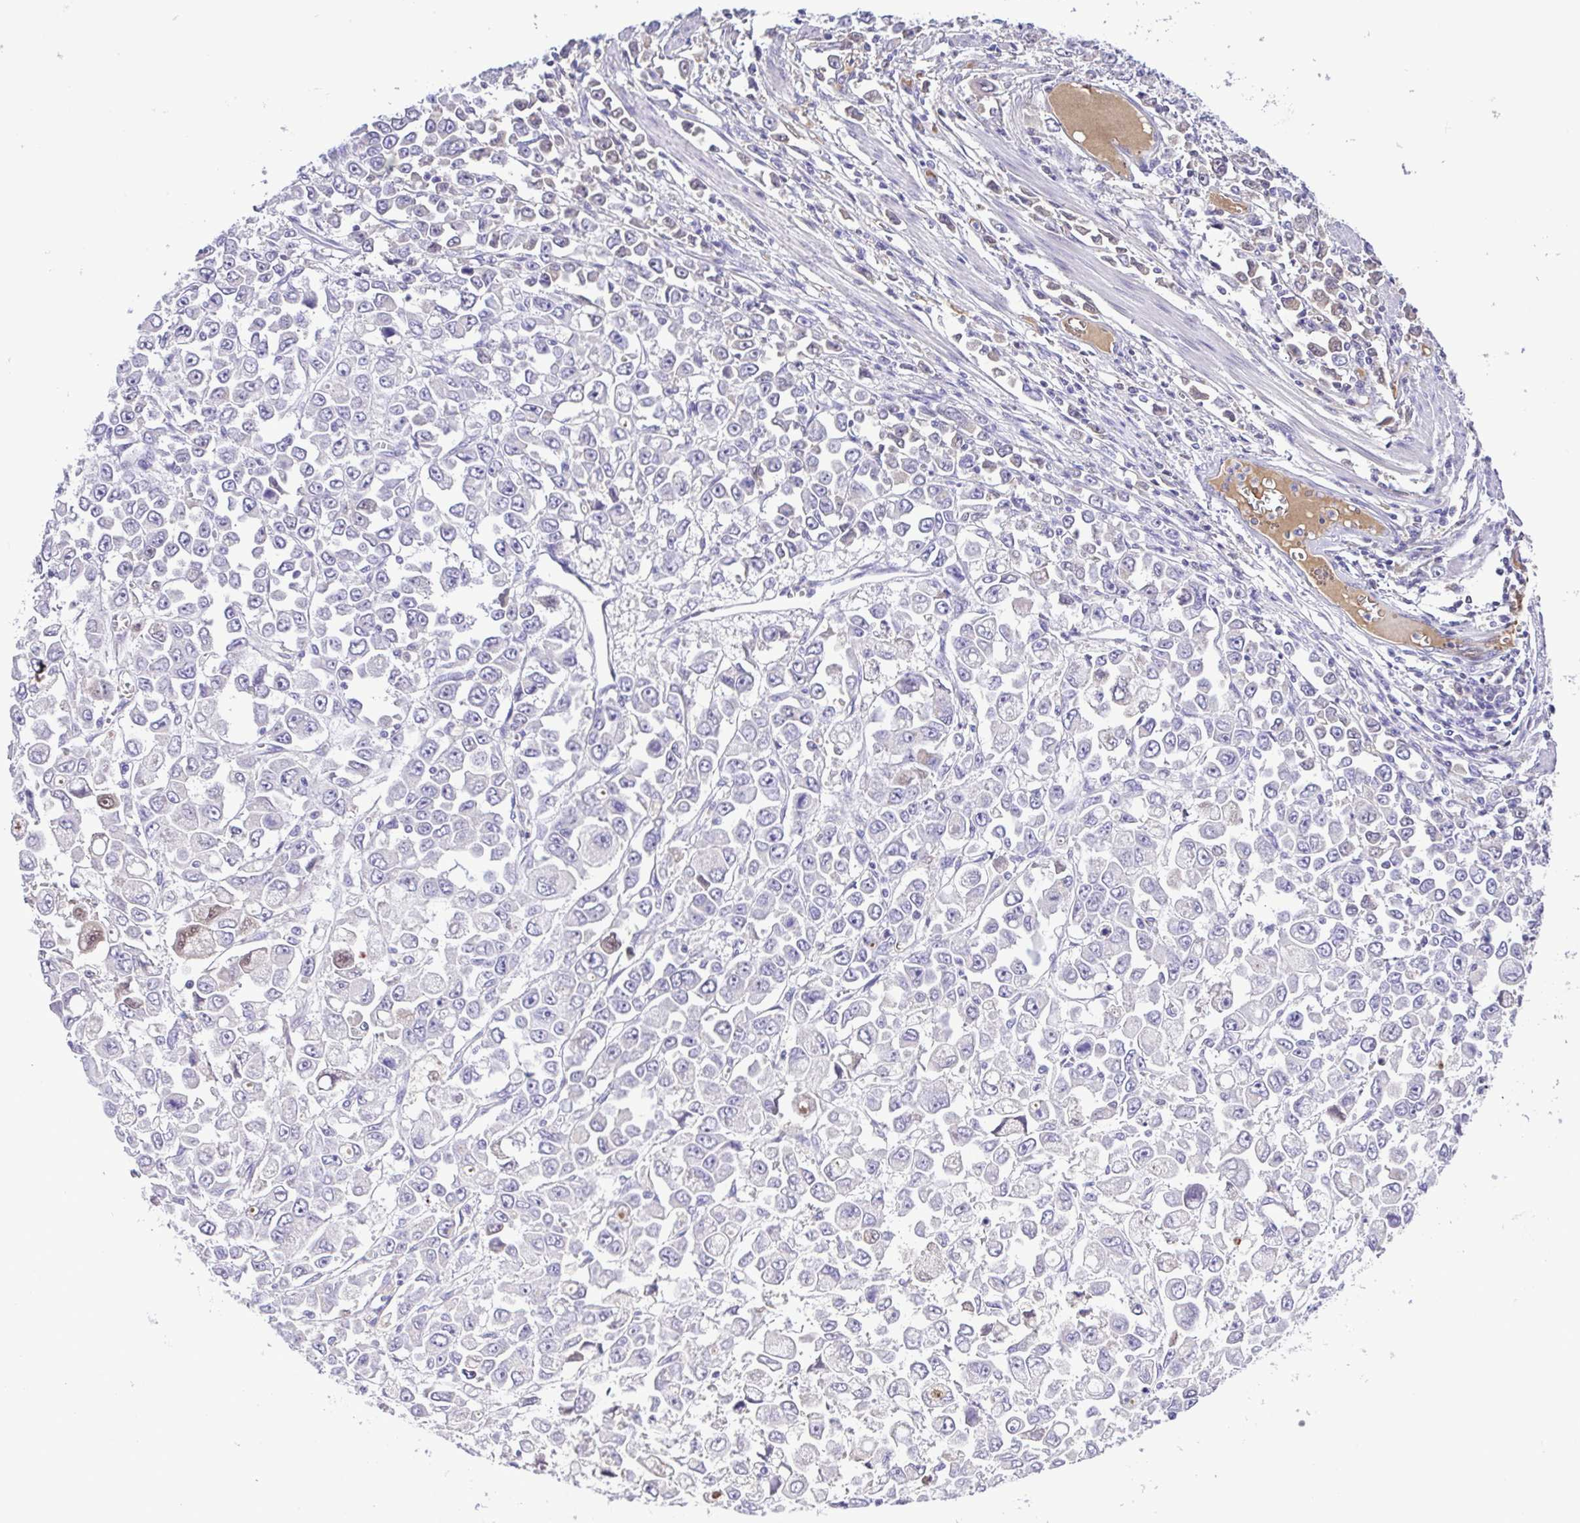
{"staining": {"intensity": "negative", "quantity": "none", "location": "none"}, "tissue": "stomach cancer", "cell_type": "Tumor cells", "image_type": "cancer", "snomed": [{"axis": "morphology", "description": "Adenocarcinoma, NOS"}, {"axis": "topography", "description": "Stomach, upper"}], "caption": "A photomicrograph of human adenocarcinoma (stomach) is negative for staining in tumor cells.", "gene": "IGFL1", "patient": {"sex": "male", "age": 70}}